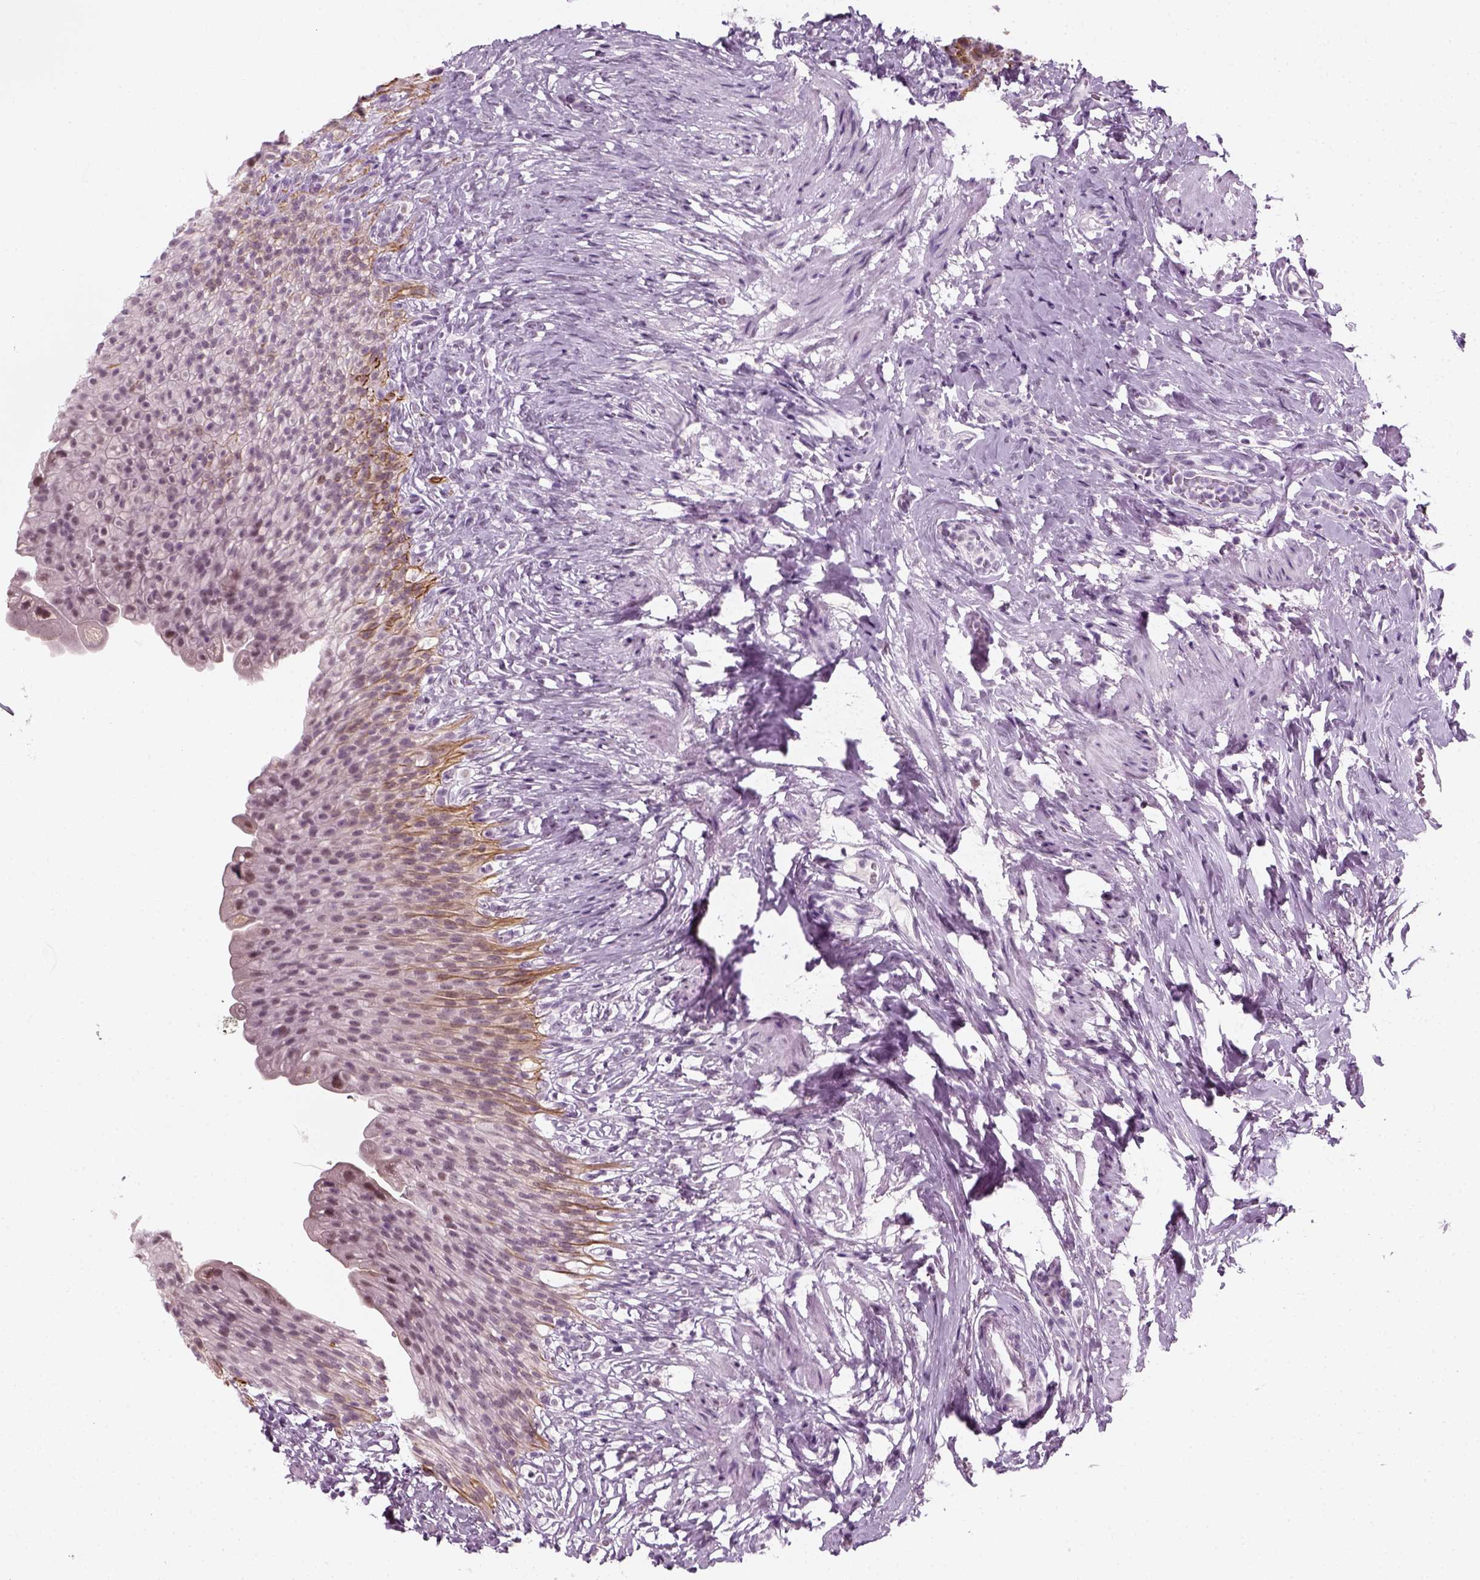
{"staining": {"intensity": "moderate", "quantity": "25%-75%", "location": "cytoplasmic/membranous"}, "tissue": "urinary bladder", "cell_type": "Urothelial cells", "image_type": "normal", "snomed": [{"axis": "morphology", "description": "Normal tissue, NOS"}, {"axis": "topography", "description": "Urinary bladder"}, {"axis": "topography", "description": "Prostate"}], "caption": "Immunohistochemical staining of unremarkable human urinary bladder reveals moderate cytoplasmic/membranous protein positivity in about 25%-75% of urothelial cells. (DAB = brown stain, brightfield microscopy at high magnification).", "gene": "KRT75", "patient": {"sex": "male", "age": 76}}